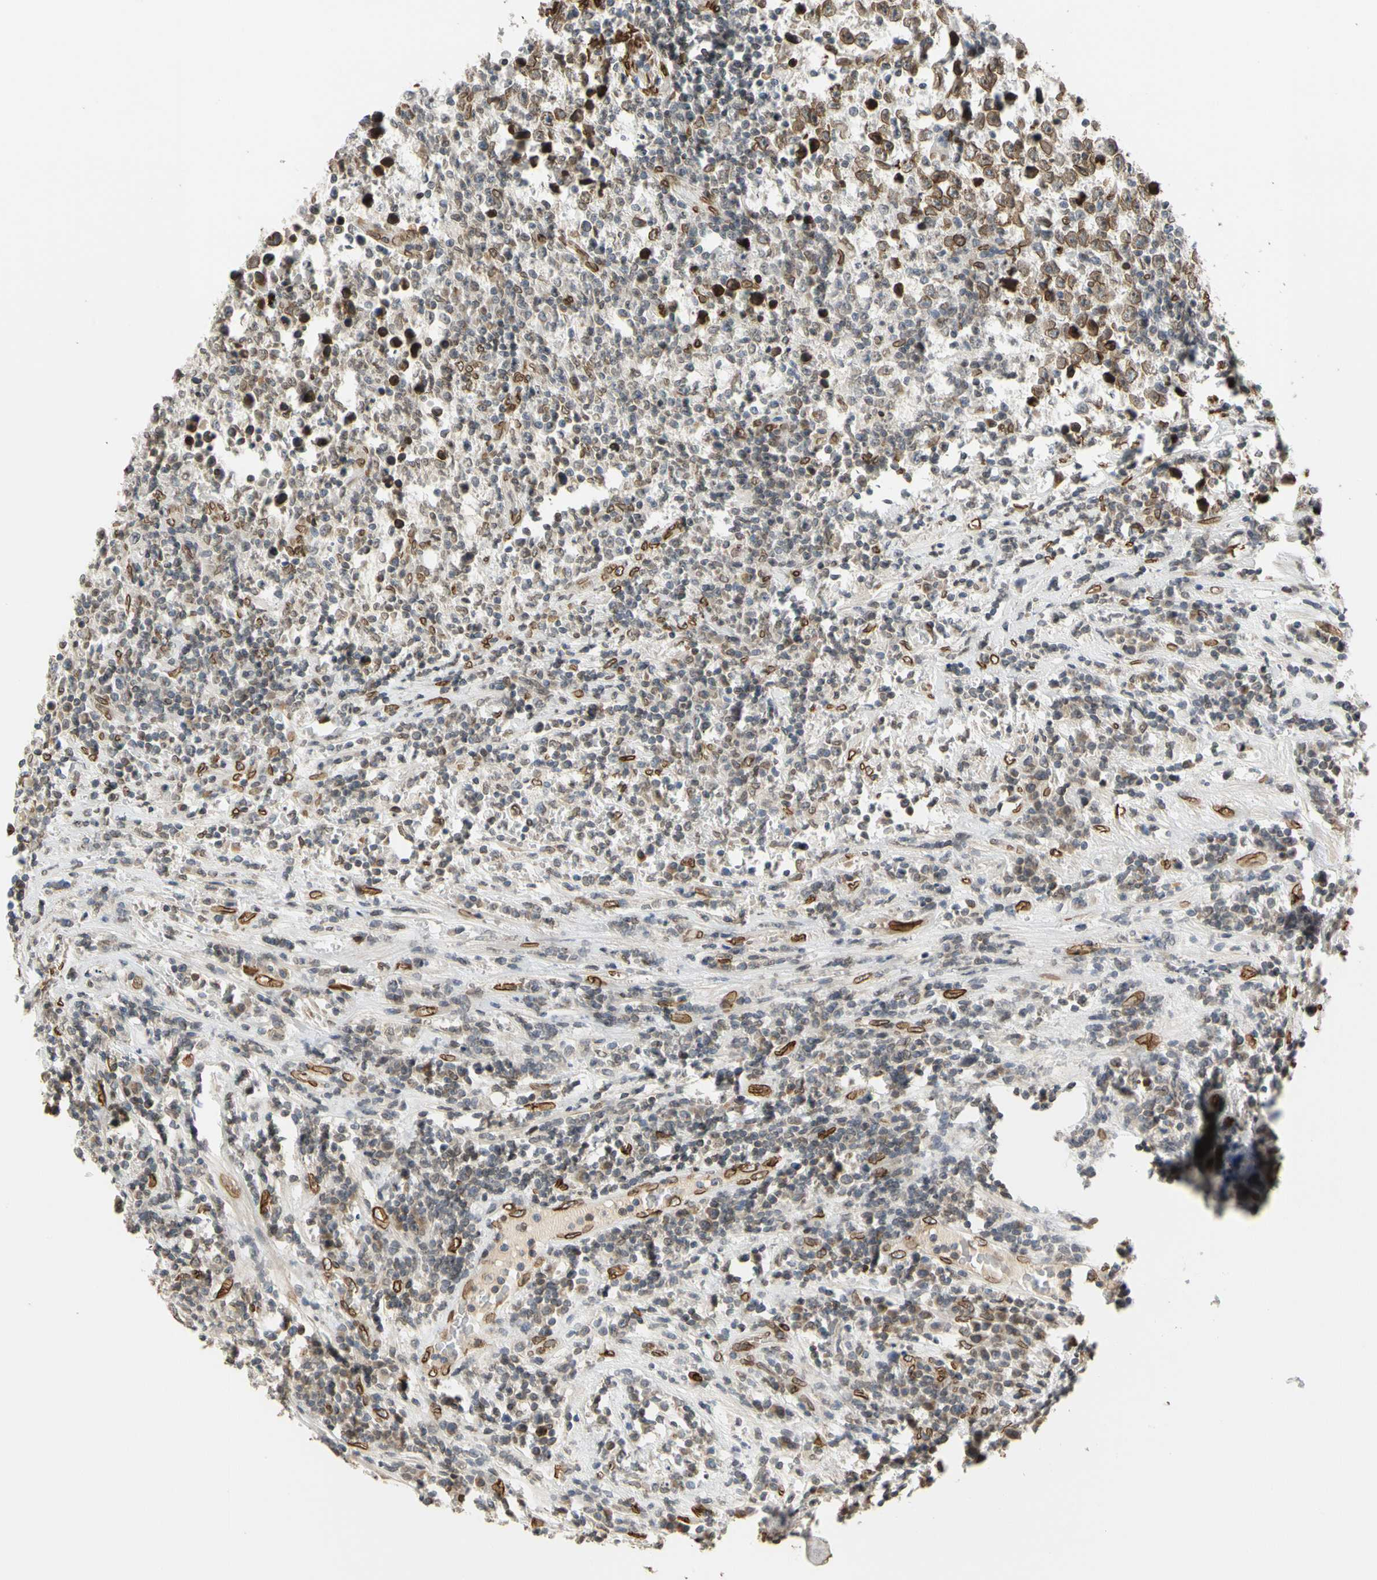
{"staining": {"intensity": "moderate", "quantity": ">75%", "location": "cytoplasmic/membranous,nuclear"}, "tissue": "testis cancer", "cell_type": "Tumor cells", "image_type": "cancer", "snomed": [{"axis": "morphology", "description": "Seminoma, NOS"}, {"axis": "topography", "description": "Testis"}], "caption": "Protein staining by immunohistochemistry shows moderate cytoplasmic/membranous and nuclear expression in about >75% of tumor cells in testis seminoma.", "gene": "SUN1", "patient": {"sex": "male", "age": 43}}